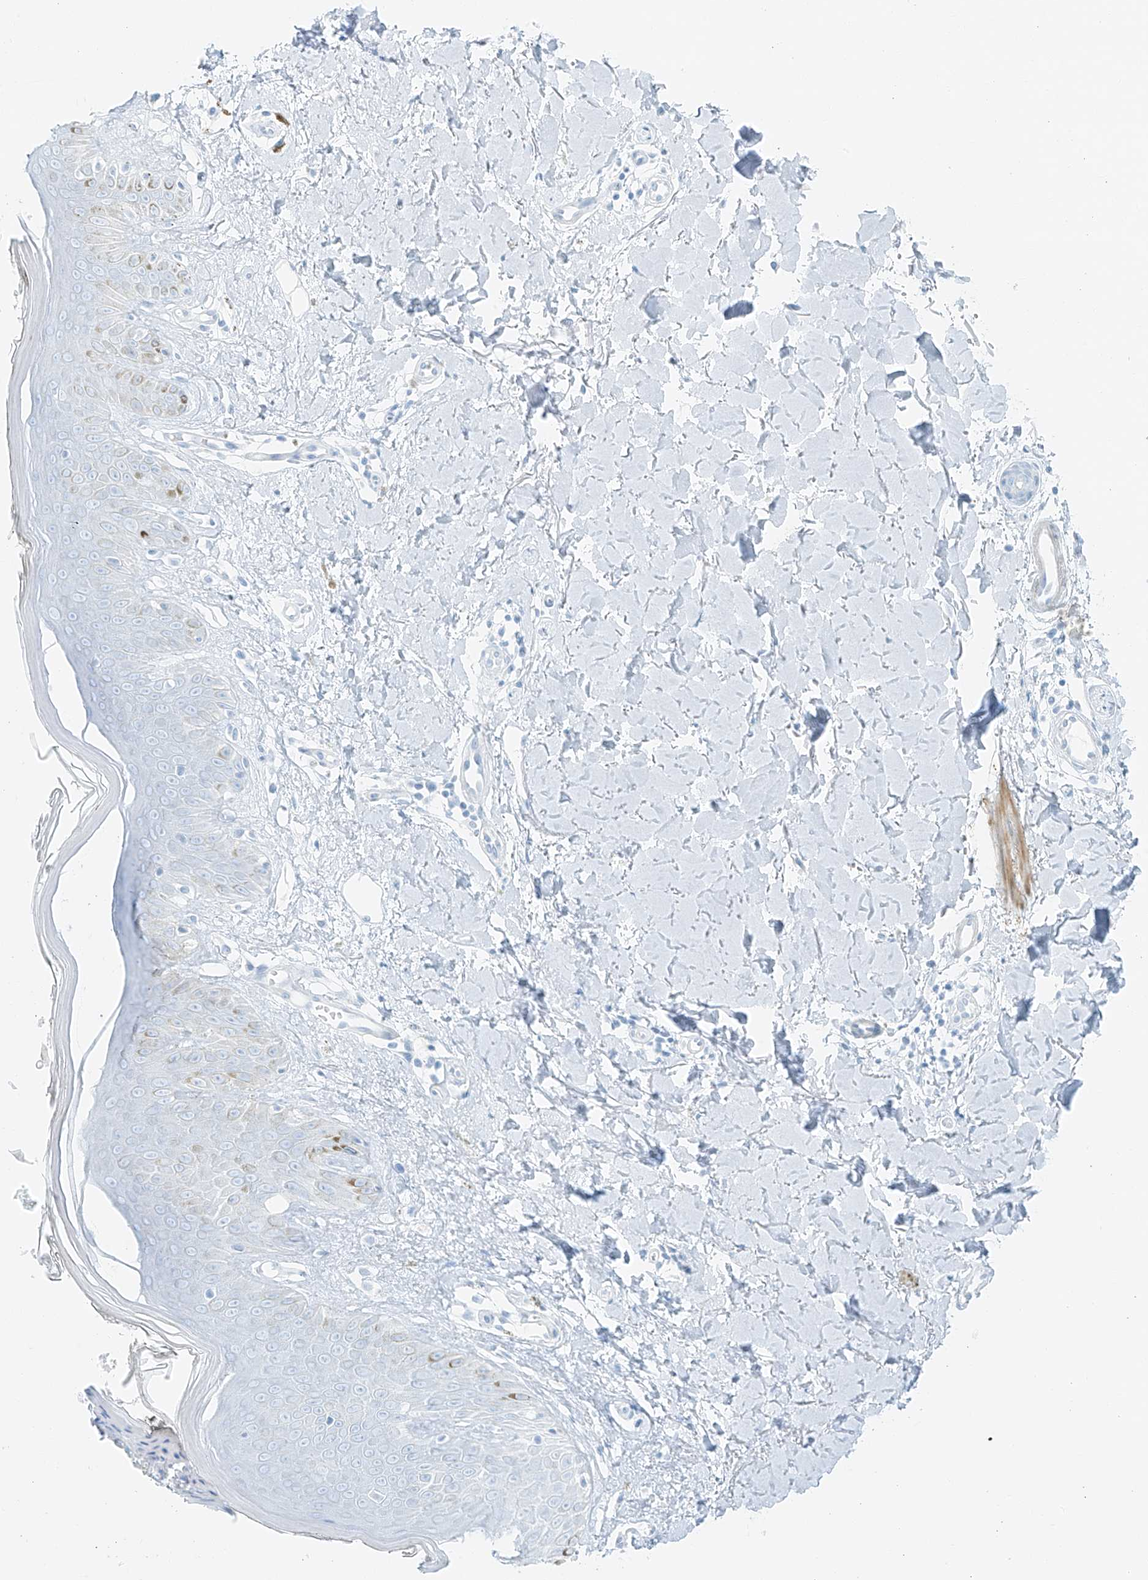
{"staining": {"intensity": "negative", "quantity": "none", "location": "none"}, "tissue": "skin", "cell_type": "Fibroblasts", "image_type": "normal", "snomed": [{"axis": "morphology", "description": "Normal tissue, NOS"}, {"axis": "topography", "description": "Skin"}], "caption": "Immunohistochemistry of unremarkable skin exhibits no staining in fibroblasts.", "gene": "SMCP", "patient": {"sex": "female", "age": 64}}